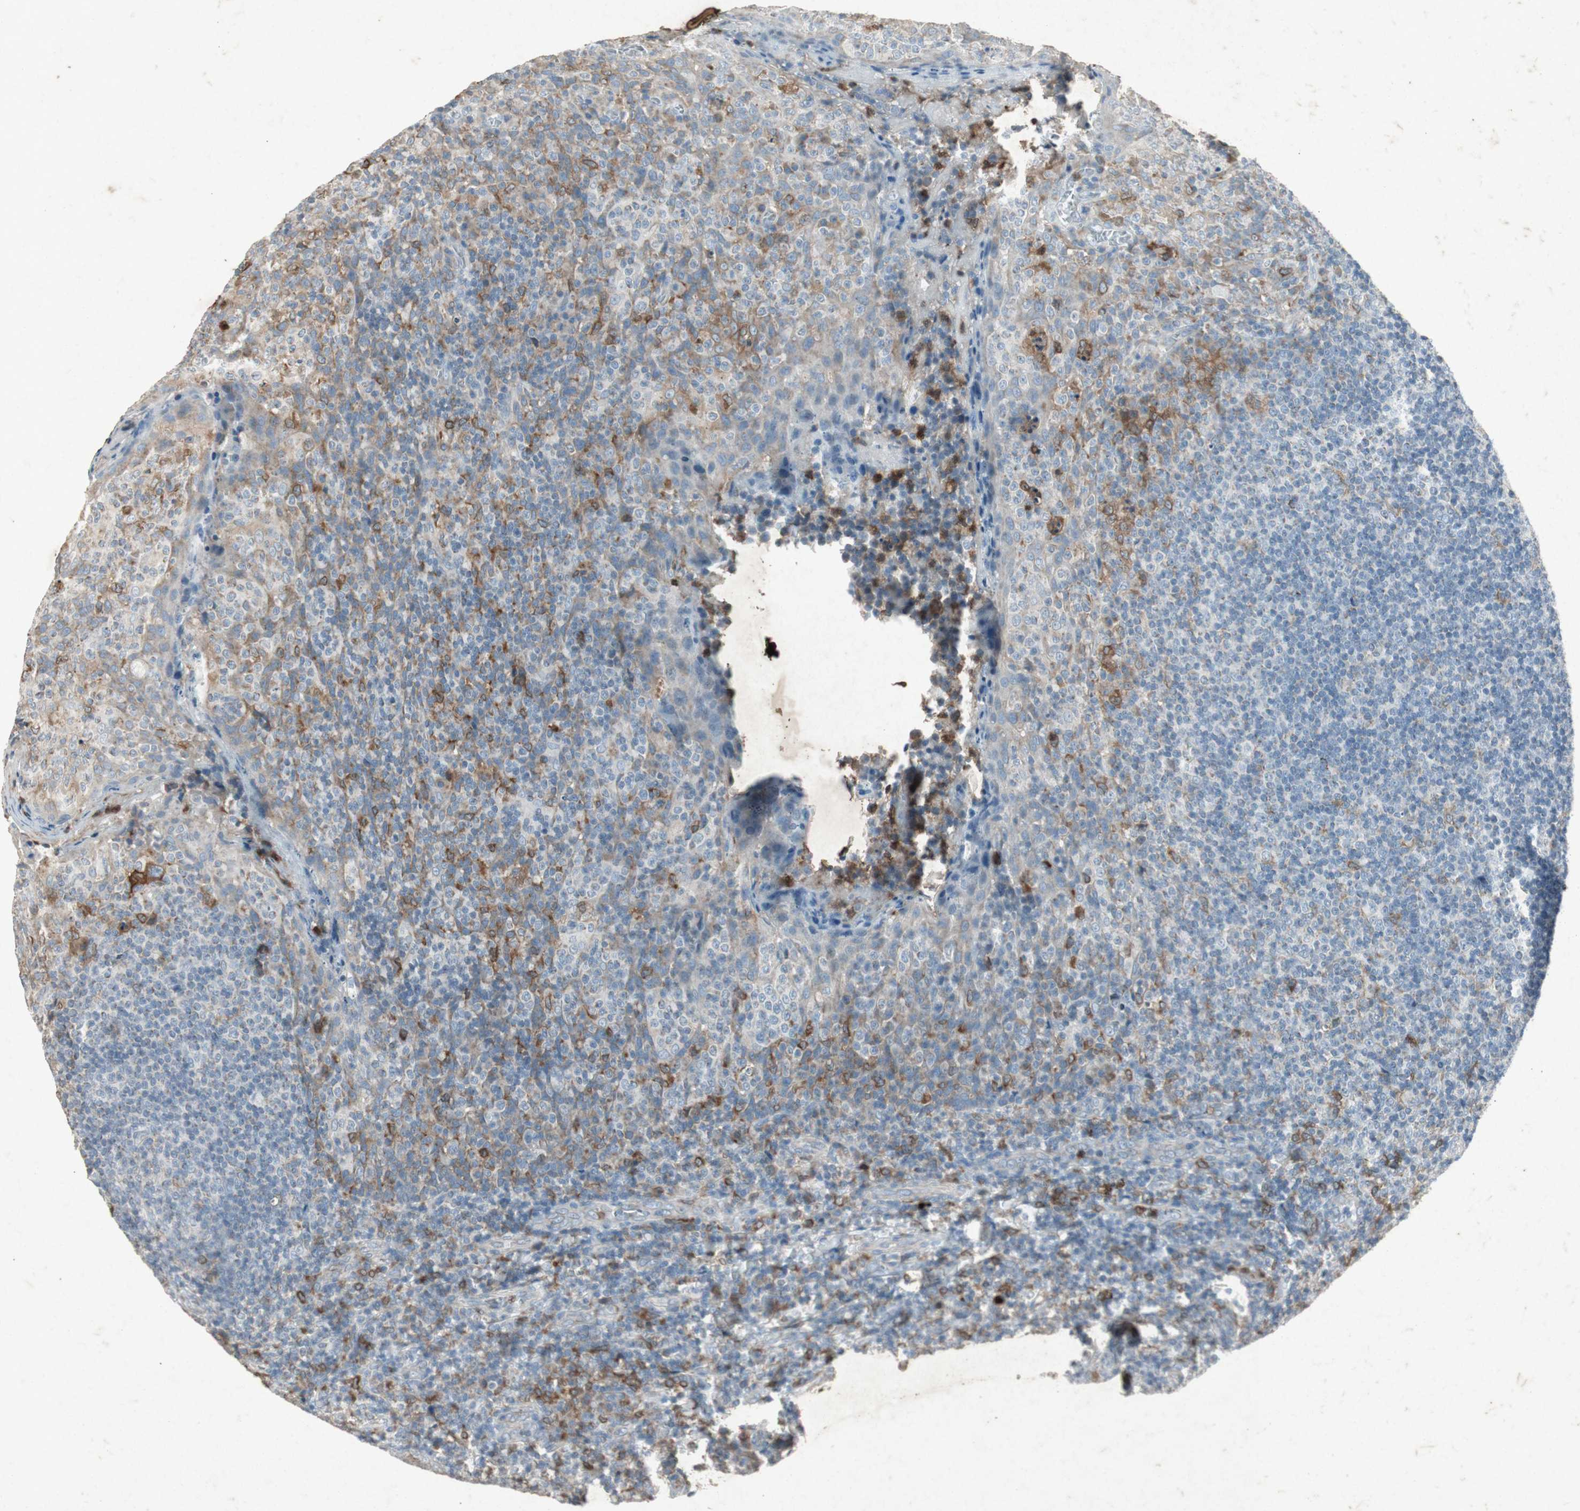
{"staining": {"intensity": "moderate", "quantity": "<25%", "location": "cytoplasmic/membranous"}, "tissue": "tonsil", "cell_type": "Germinal center cells", "image_type": "normal", "snomed": [{"axis": "morphology", "description": "Normal tissue, NOS"}, {"axis": "topography", "description": "Tonsil"}], "caption": "Normal tonsil was stained to show a protein in brown. There is low levels of moderate cytoplasmic/membranous positivity in about <25% of germinal center cells.", "gene": "TYROBP", "patient": {"sex": "male", "age": 17}}